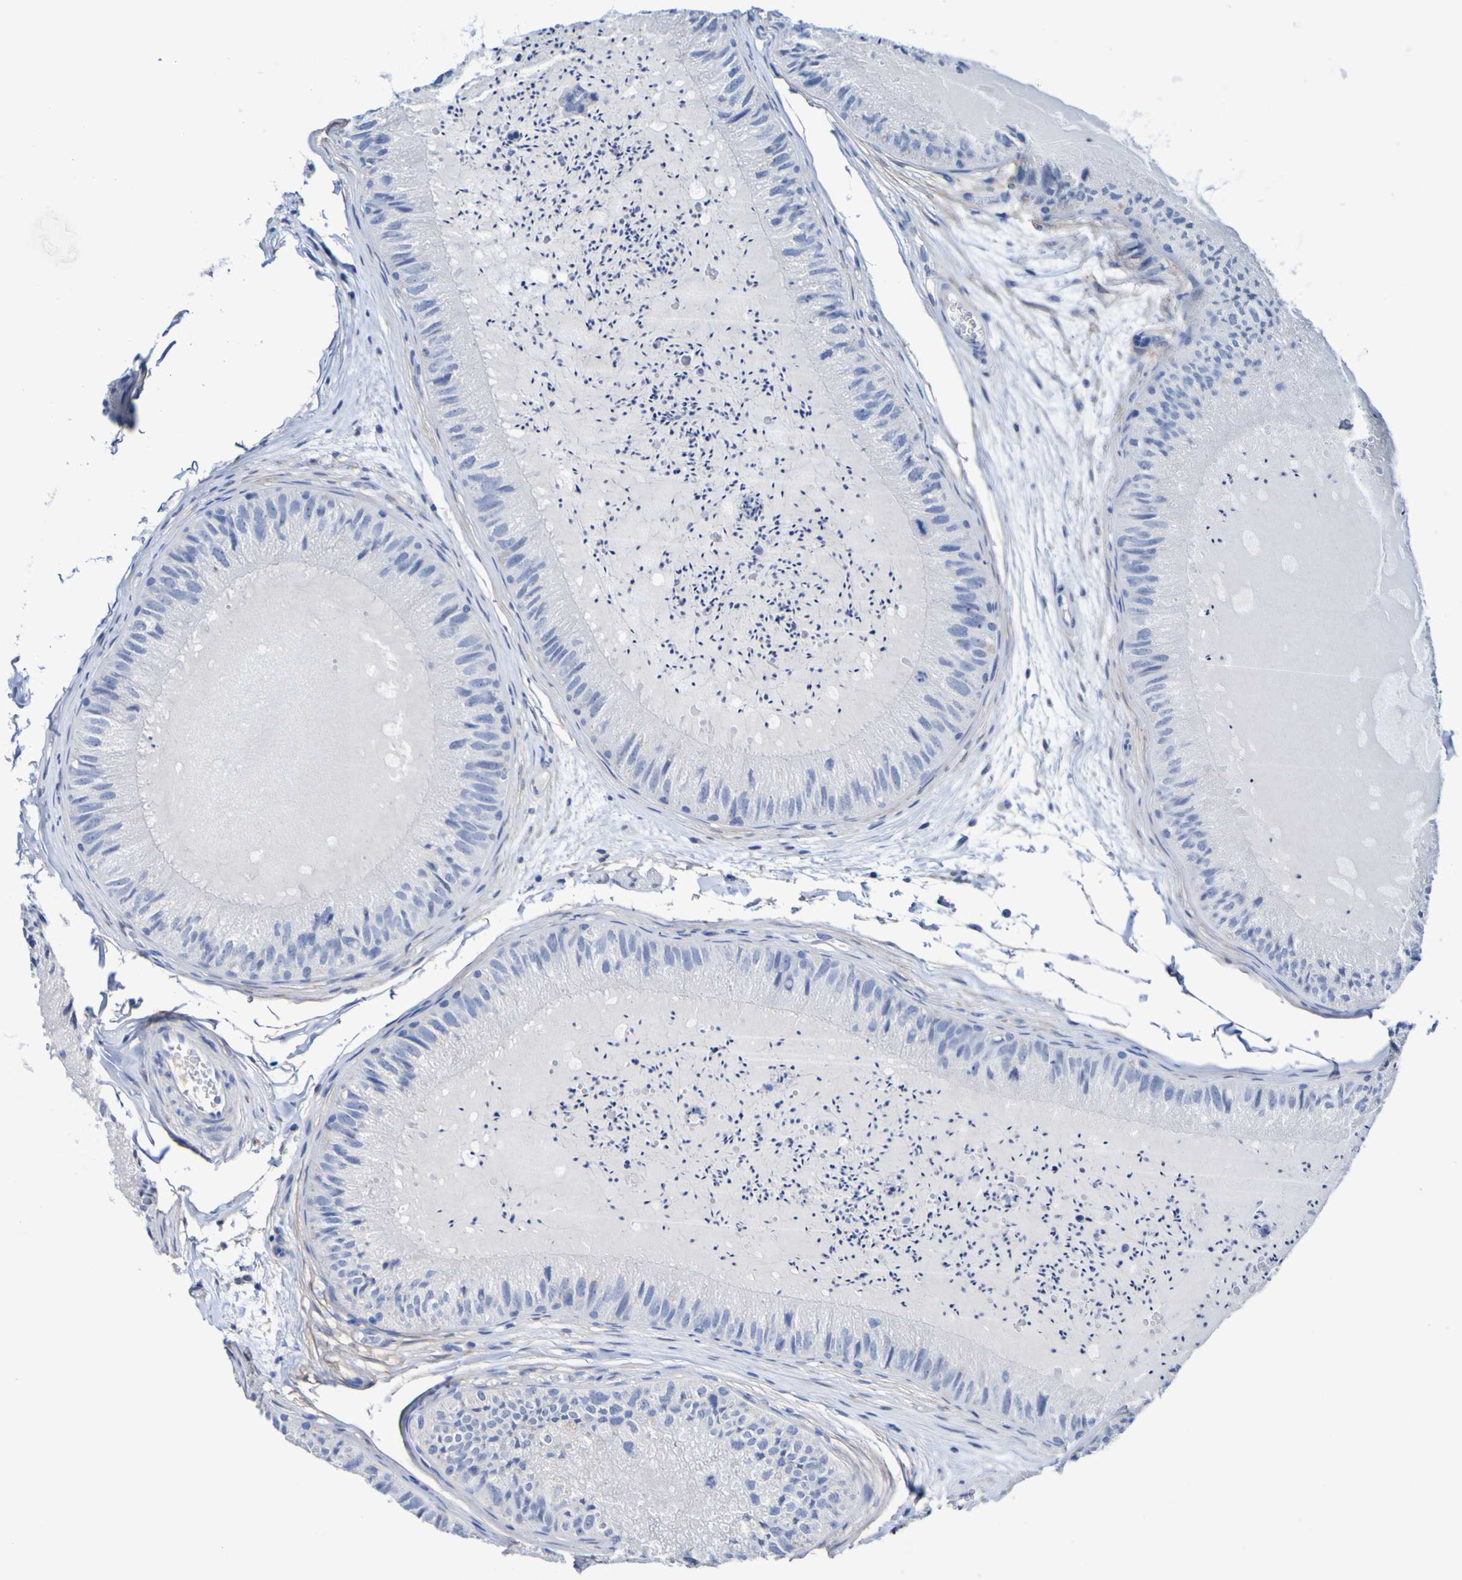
{"staining": {"intensity": "negative", "quantity": "none", "location": "none"}, "tissue": "epididymis", "cell_type": "Glandular cells", "image_type": "normal", "snomed": [{"axis": "morphology", "description": "Normal tissue, NOS"}, {"axis": "topography", "description": "Epididymis"}], "caption": "Photomicrograph shows no significant protein staining in glandular cells of benign epididymis.", "gene": "SGCB", "patient": {"sex": "male", "age": 31}}